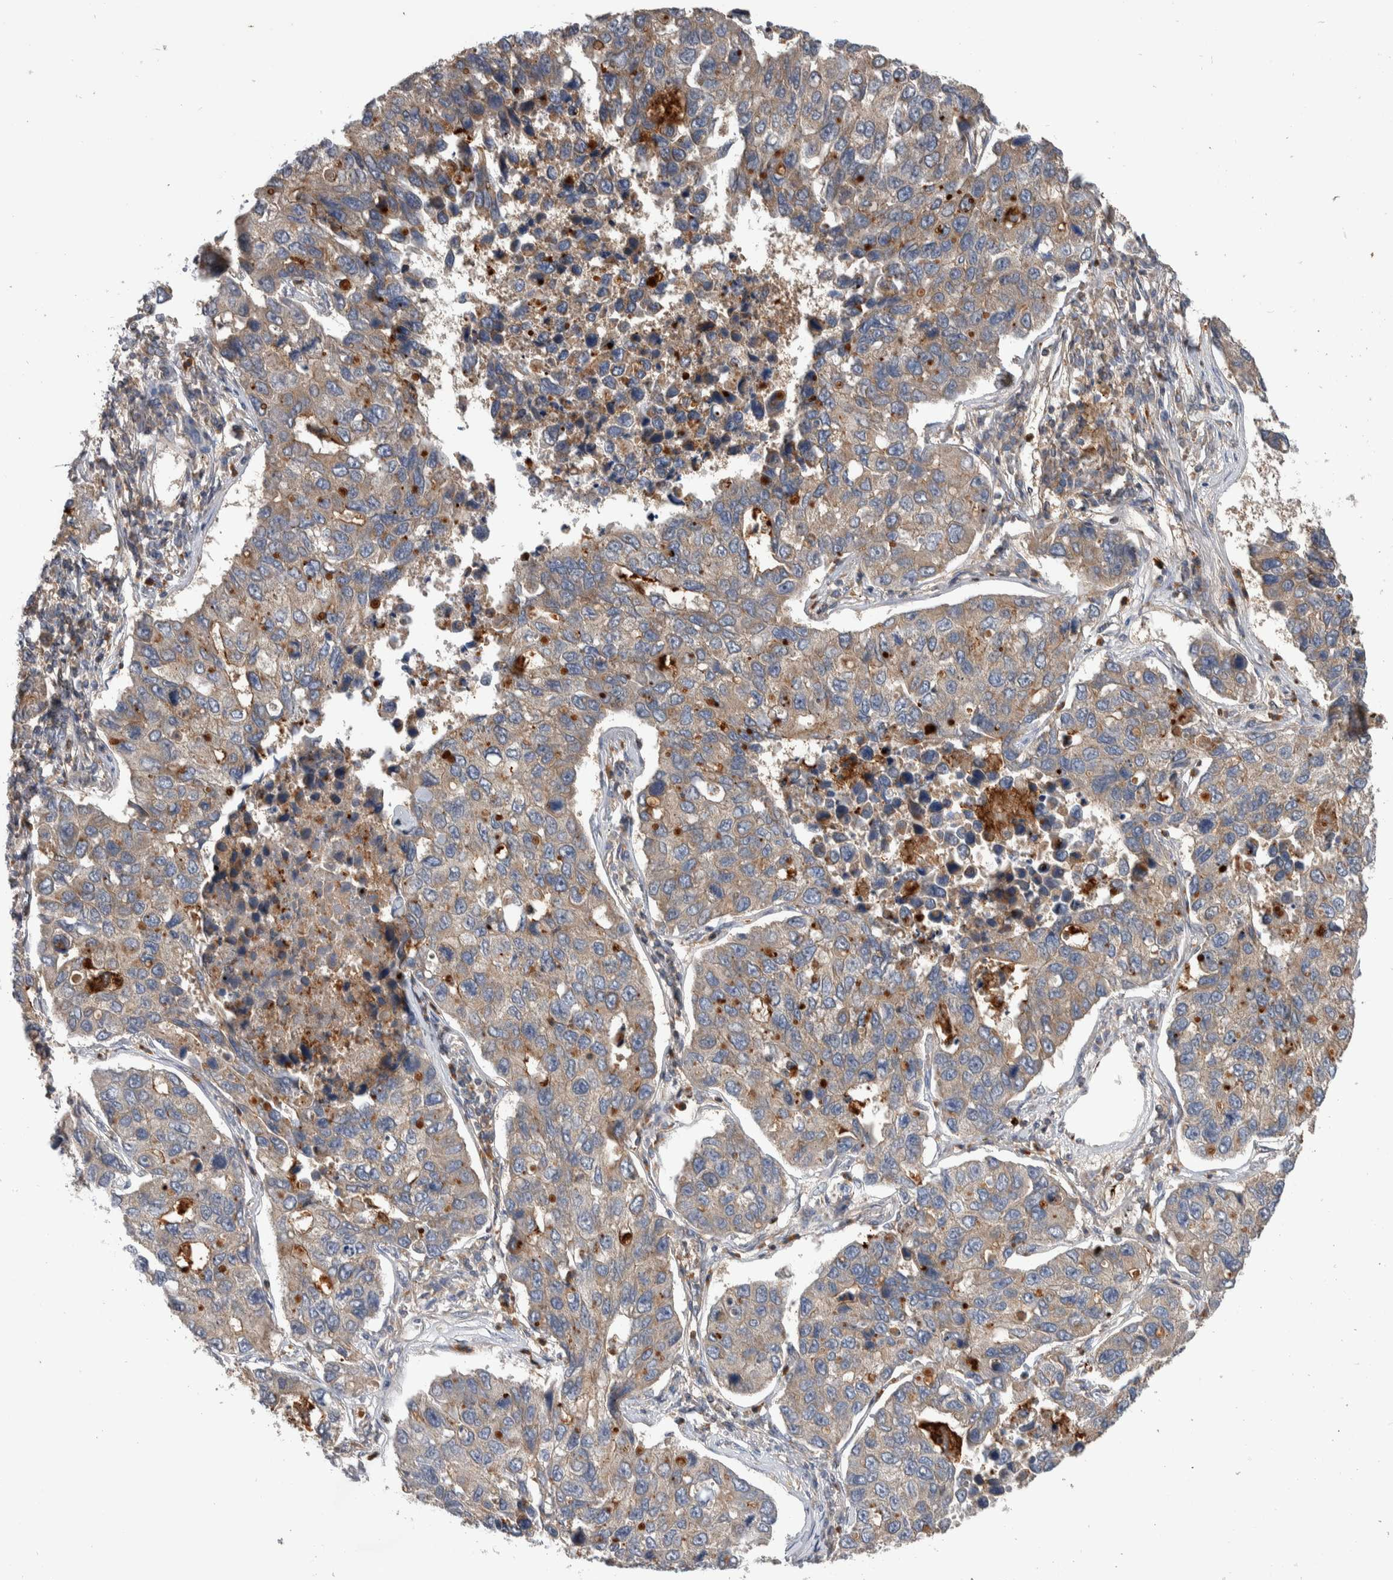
{"staining": {"intensity": "weak", "quantity": ">75%", "location": "cytoplasmic/membranous"}, "tissue": "lung cancer", "cell_type": "Tumor cells", "image_type": "cancer", "snomed": [{"axis": "morphology", "description": "Adenocarcinoma, NOS"}, {"axis": "topography", "description": "Lung"}], "caption": "Protein analysis of lung adenocarcinoma tissue reveals weak cytoplasmic/membranous expression in about >75% of tumor cells. The protein is shown in brown color, while the nuclei are stained blue.", "gene": "SDCBP", "patient": {"sex": "male", "age": 64}}